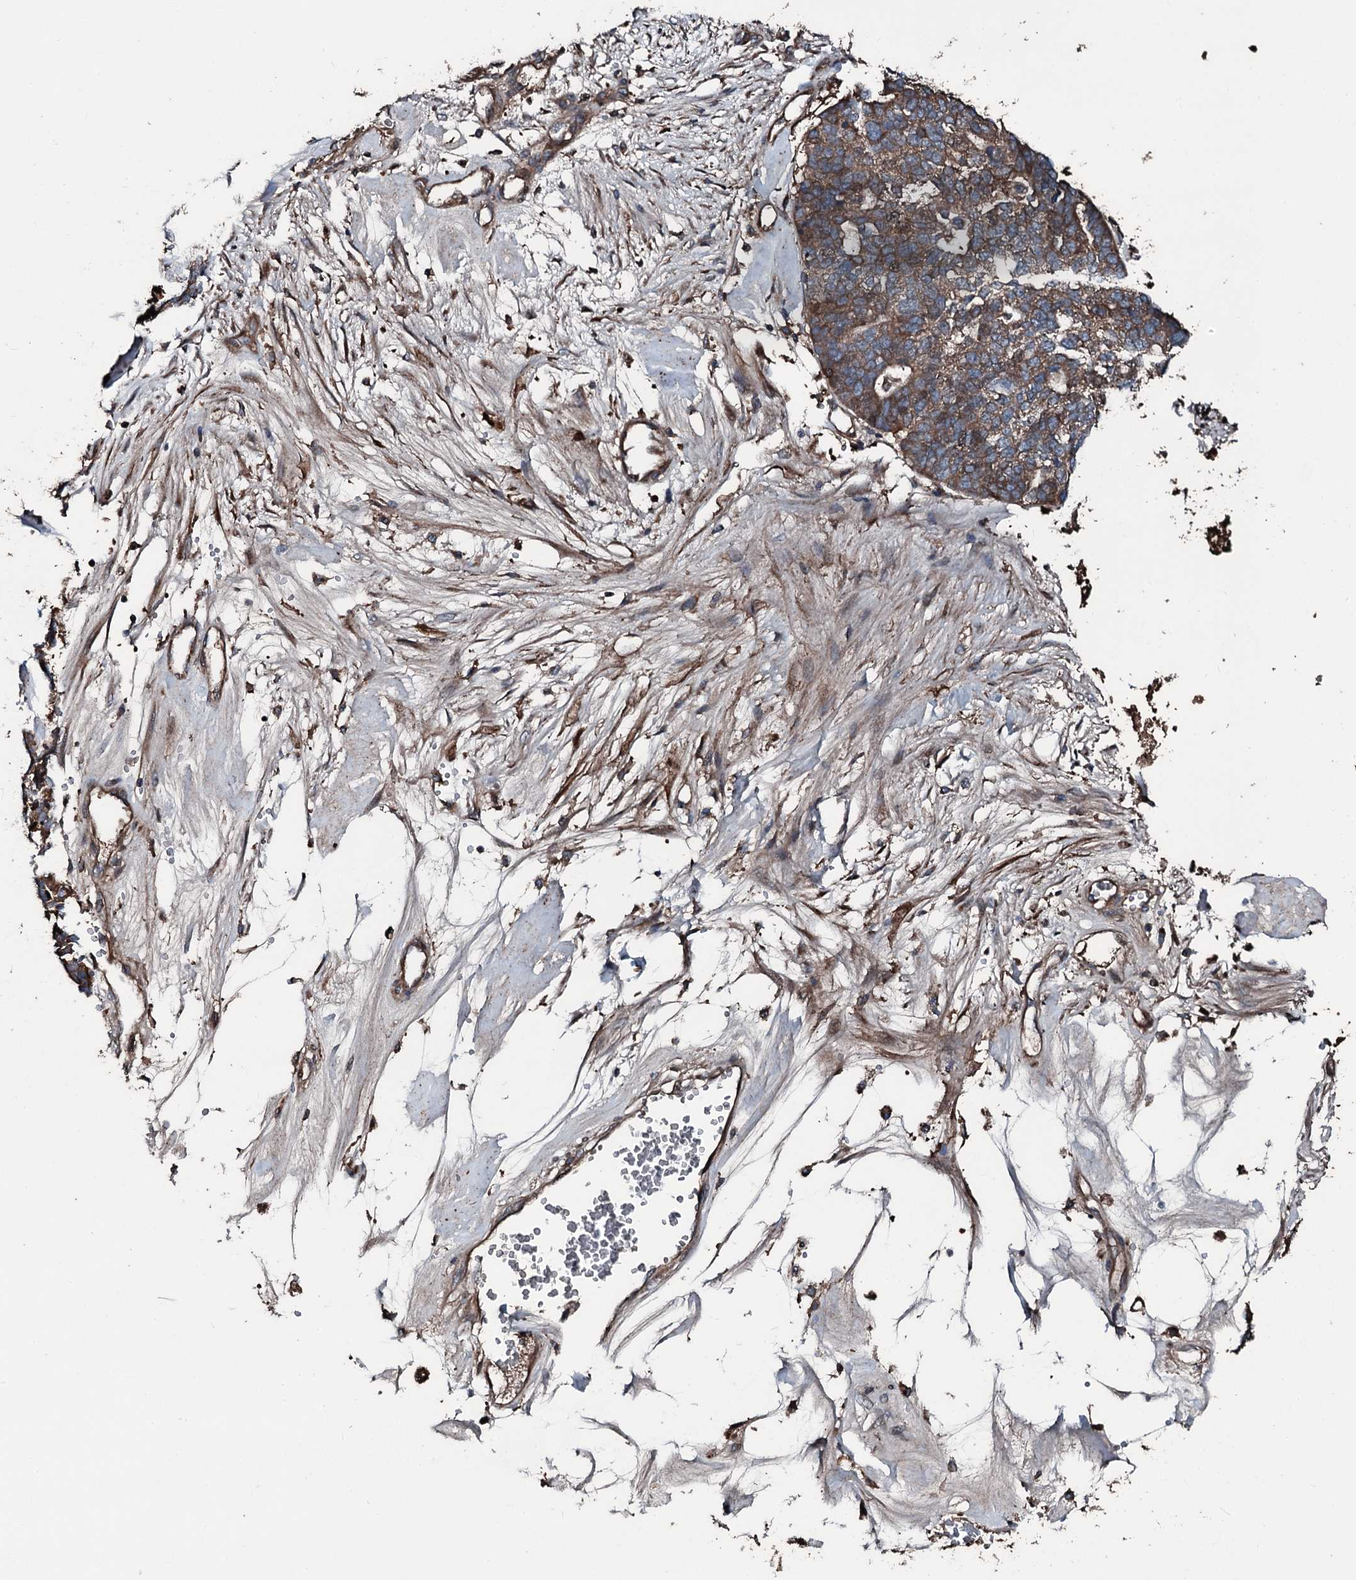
{"staining": {"intensity": "moderate", "quantity": ">75%", "location": "cytoplasmic/membranous"}, "tissue": "ovarian cancer", "cell_type": "Tumor cells", "image_type": "cancer", "snomed": [{"axis": "morphology", "description": "Cystadenocarcinoma, serous, NOS"}, {"axis": "topography", "description": "Ovary"}], "caption": "Protein expression analysis of human ovarian cancer reveals moderate cytoplasmic/membranous expression in about >75% of tumor cells. (DAB = brown stain, brightfield microscopy at high magnification).", "gene": "AARS1", "patient": {"sex": "female", "age": 59}}